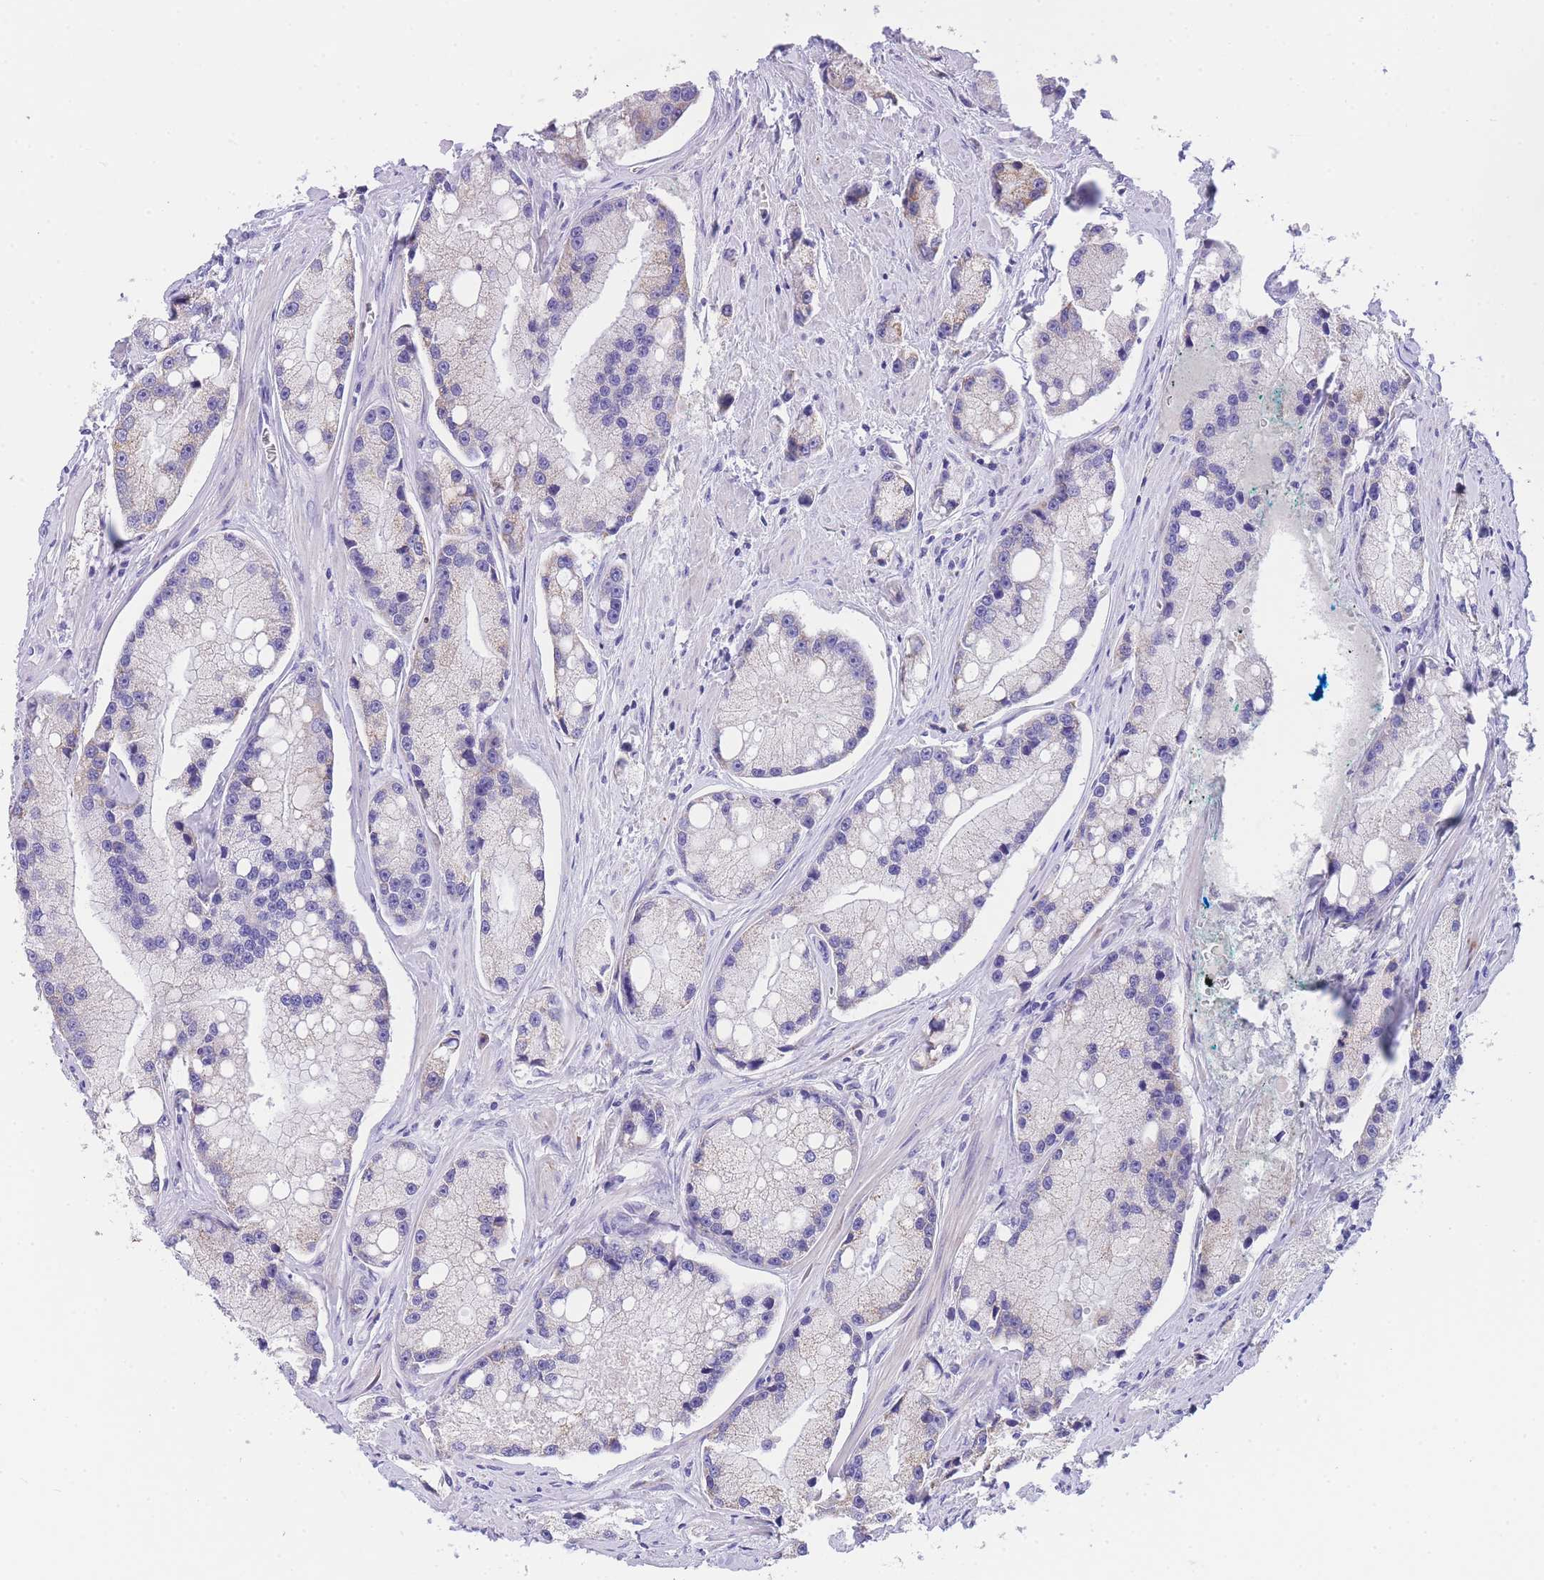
{"staining": {"intensity": "moderate", "quantity": "<25%", "location": "cytoplasmic/membranous"}, "tissue": "prostate cancer", "cell_type": "Tumor cells", "image_type": "cancer", "snomed": [{"axis": "morphology", "description": "Adenocarcinoma, High grade"}, {"axis": "topography", "description": "Prostate"}], "caption": "Protein staining displays moderate cytoplasmic/membranous expression in about <25% of tumor cells in prostate adenocarcinoma (high-grade). (Stains: DAB in brown, nuclei in blue, Microscopy: brightfield microscopy at high magnification).", "gene": "NKD2", "patient": {"sex": "male", "age": 74}}